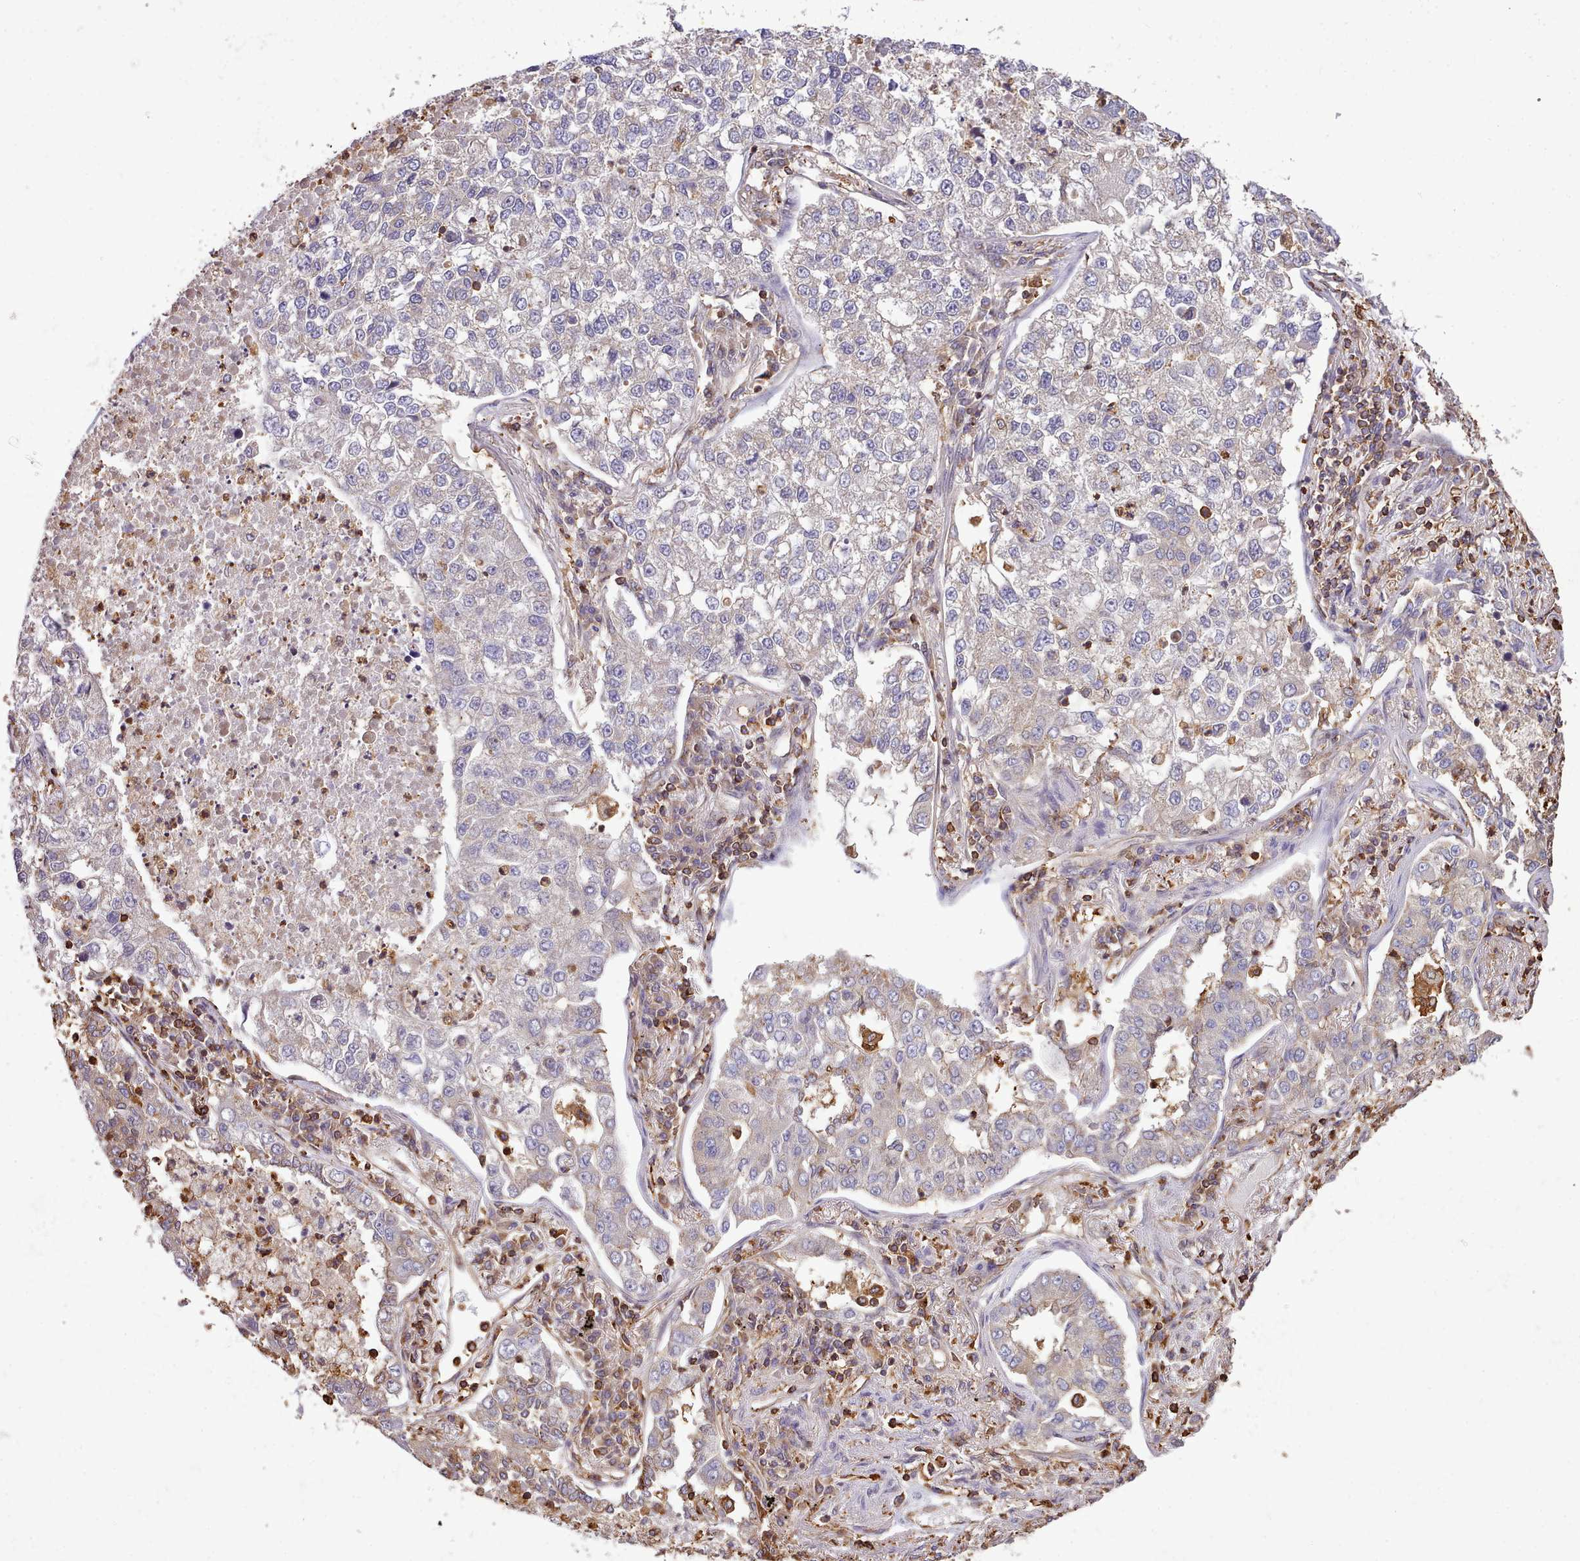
{"staining": {"intensity": "negative", "quantity": "none", "location": "none"}, "tissue": "lung cancer", "cell_type": "Tumor cells", "image_type": "cancer", "snomed": [{"axis": "morphology", "description": "Adenocarcinoma, NOS"}, {"axis": "topography", "description": "Lung"}], "caption": "Immunohistochemistry histopathology image of adenocarcinoma (lung) stained for a protein (brown), which shows no expression in tumor cells.", "gene": "CAPZA1", "patient": {"sex": "male", "age": 49}}